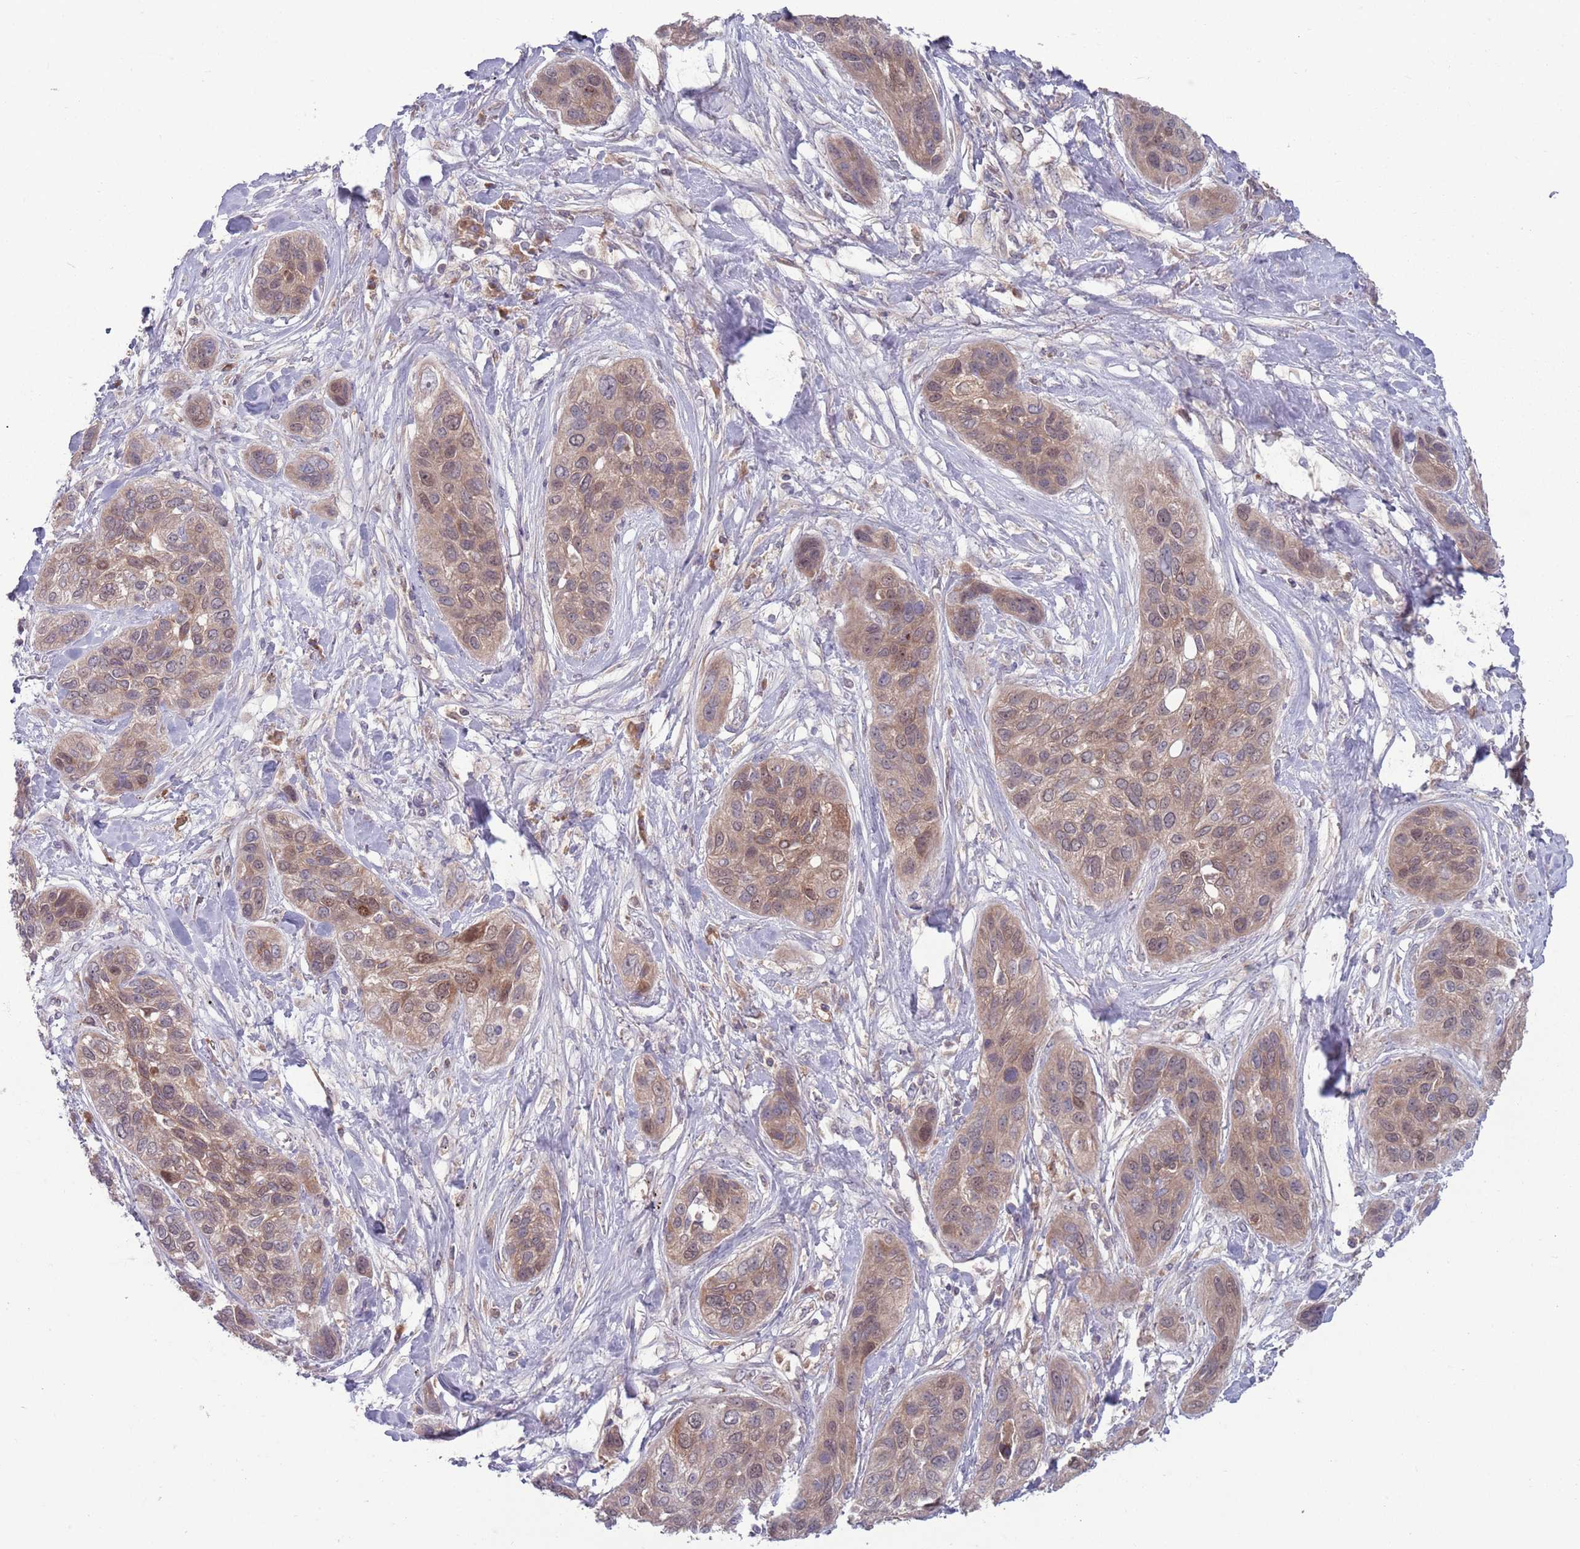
{"staining": {"intensity": "weak", "quantity": ">75%", "location": "cytoplasmic/membranous,nuclear"}, "tissue": "lung cancer", "cell_type": "Tumor cells", "image_type": "cancer", "snomed": [{"axis": "morphology", "description": "Squamous cell carcinoma, NOS"}, {"axis": "topography", "description": "Lung"}], "caption": "This is a micrograph of IHC staining of lung squamous cell carcinoma, which shows weak positivity in the cytoplasmic/membranous and nuclear of tumor cells.", "gene": "TYW1", "patient": {"sex": "female", "age": 70}}